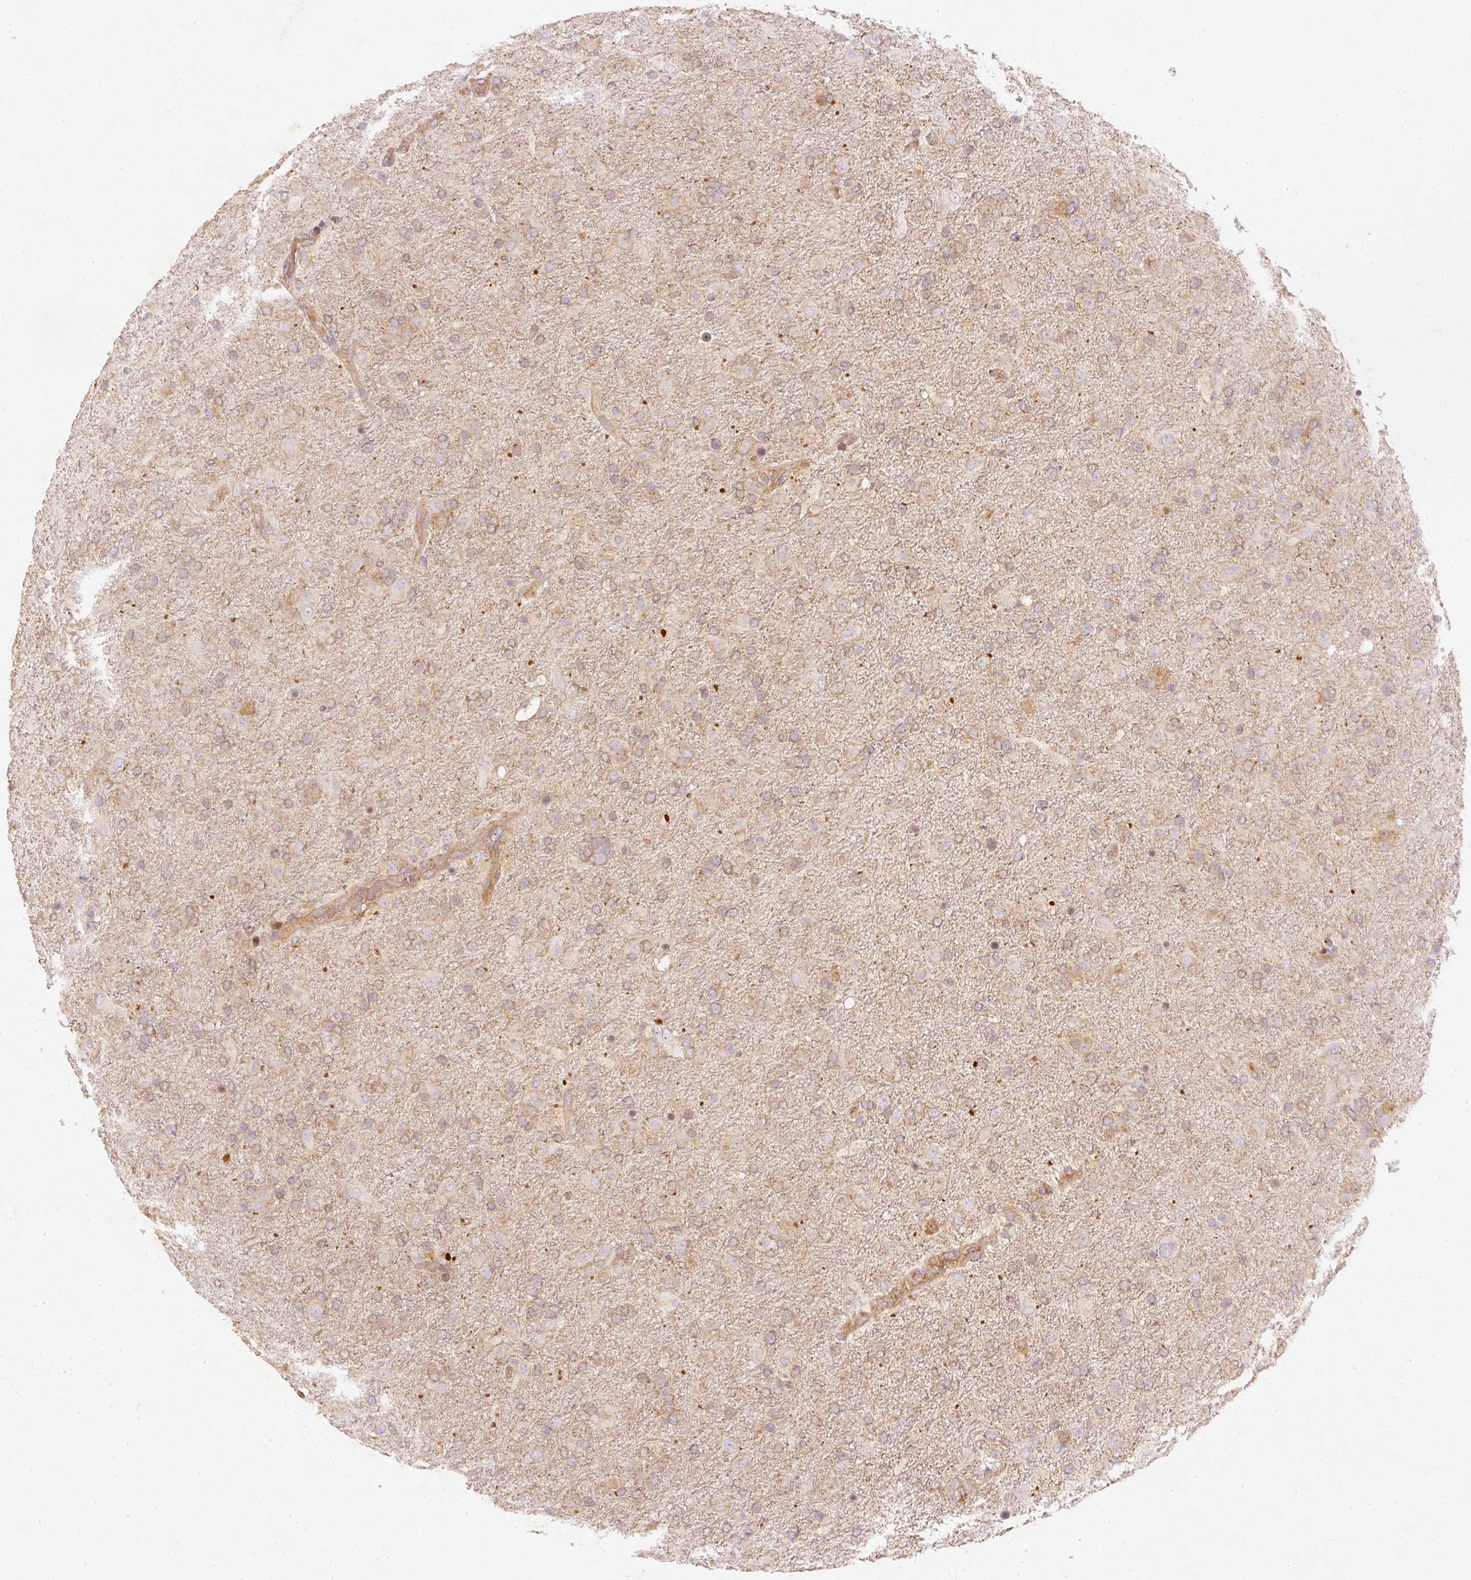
{"staining": {"intensity": "weak", "quantity": "25%-75%", "location": "cytoplasmic/membranous"}, "tissue": "glioma", "cell_type": "Tumor cells", "image_type": "cancer", "snomed": [{"axis": "morphology", "description": "Glioma, malignant, Low grade"}, {"axis": "topography", "description": "Brain"}], "caption": "Malignant glioma (low-grade) stained with DAB (3,3'-diaminobenzidine) IHC reveals low levels of weak cytoplasmic/membranous expression in approximately 25%-75% of tumor cells.", "gene": "ZNF580", "patient": {"sex": "male", "age": 65}}